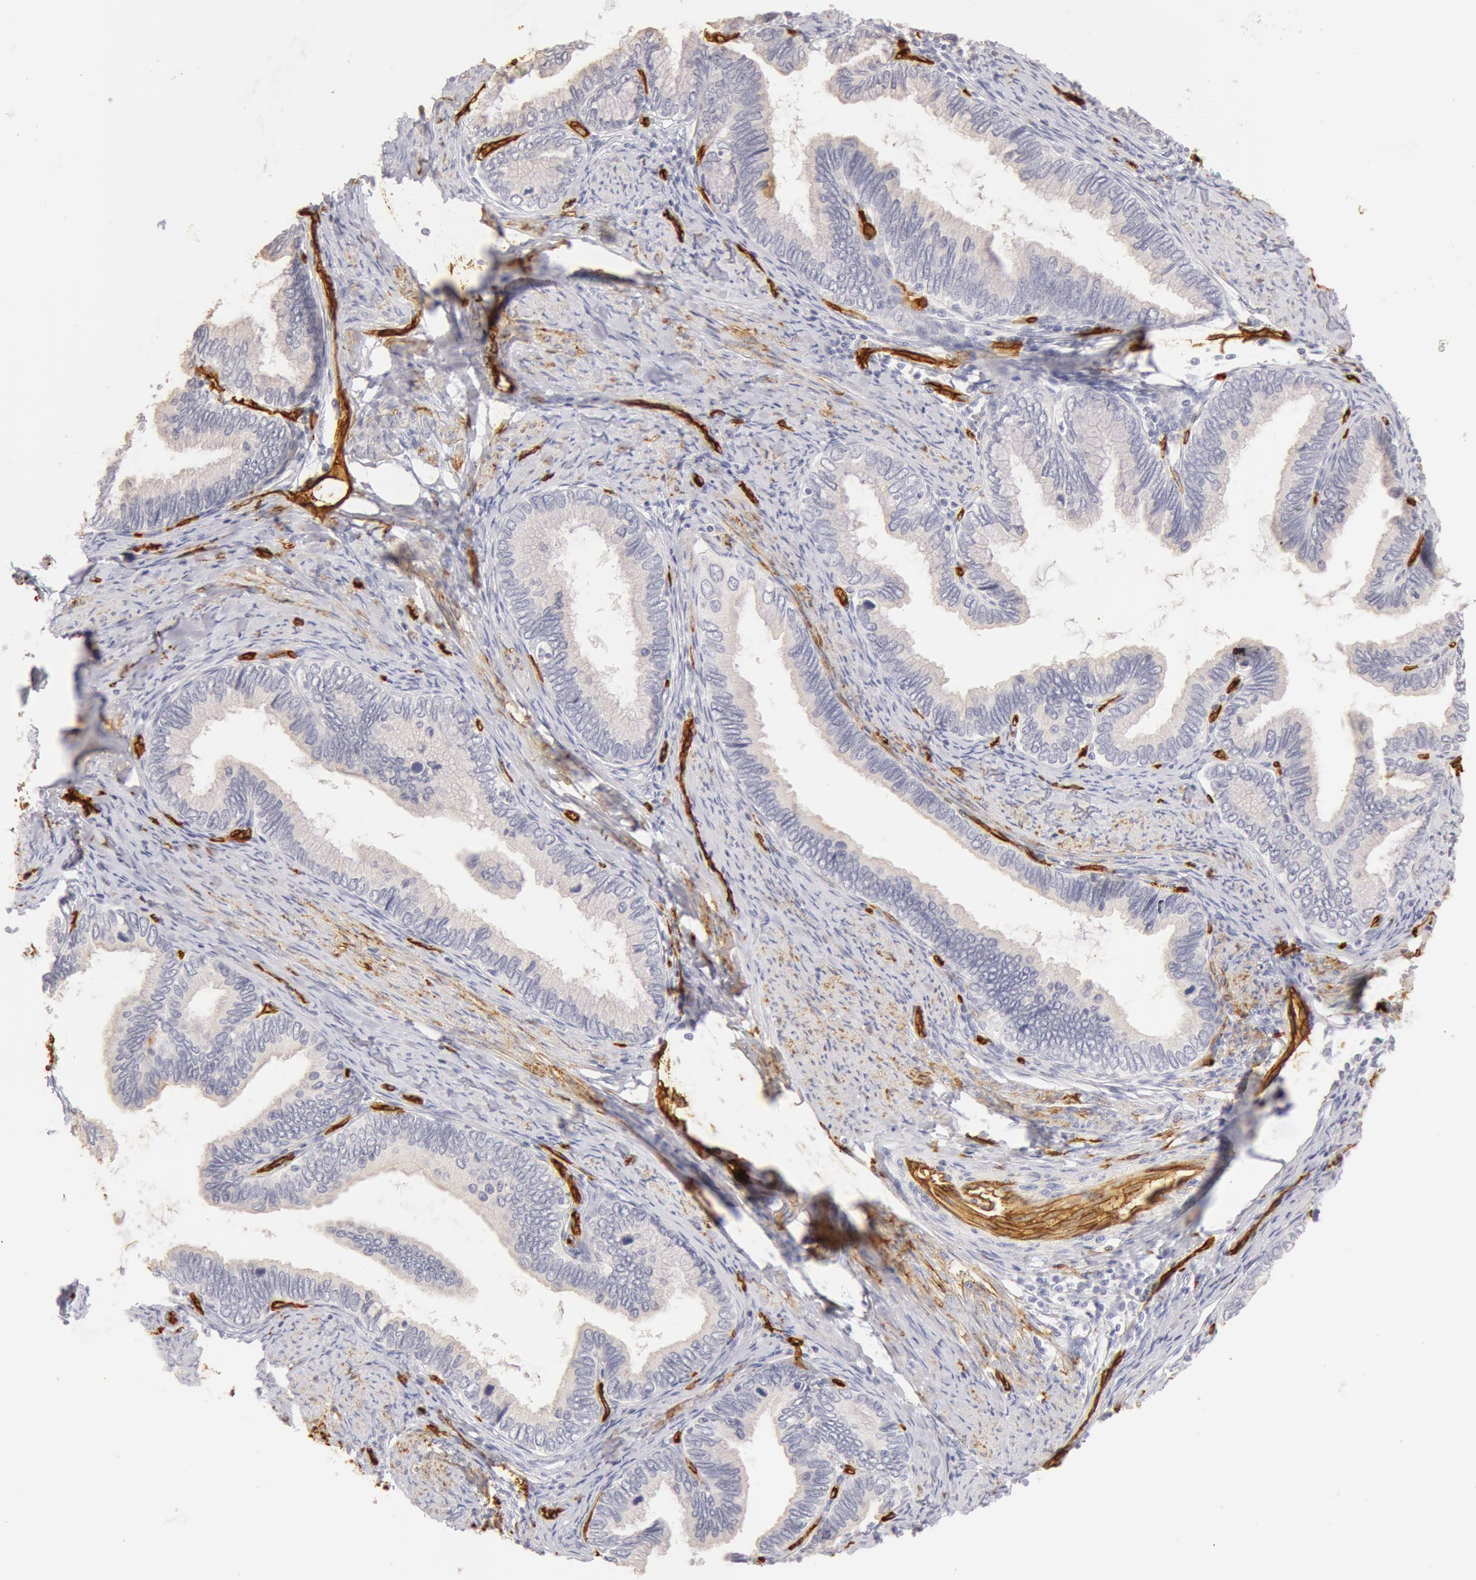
{"staining": {"intensity": "negative", "quantity": "none", "location": "none"}, "tissue": "cervical cancer", "cell_type": "Tumor cells", "image_type": "cancer", "snomed": [{"axis": "morphology", "description": "Adenocarcinoma, NOS"}, {"axis": "topography", "description": "Cervix"}], "caption": "DAB immunohistochemical staining of human cervical cancer (adenocarcinoma) displays no significant expression in tumor cells.", "gene": "AQP1", "patient": {"sex": "female", "age": 49}}